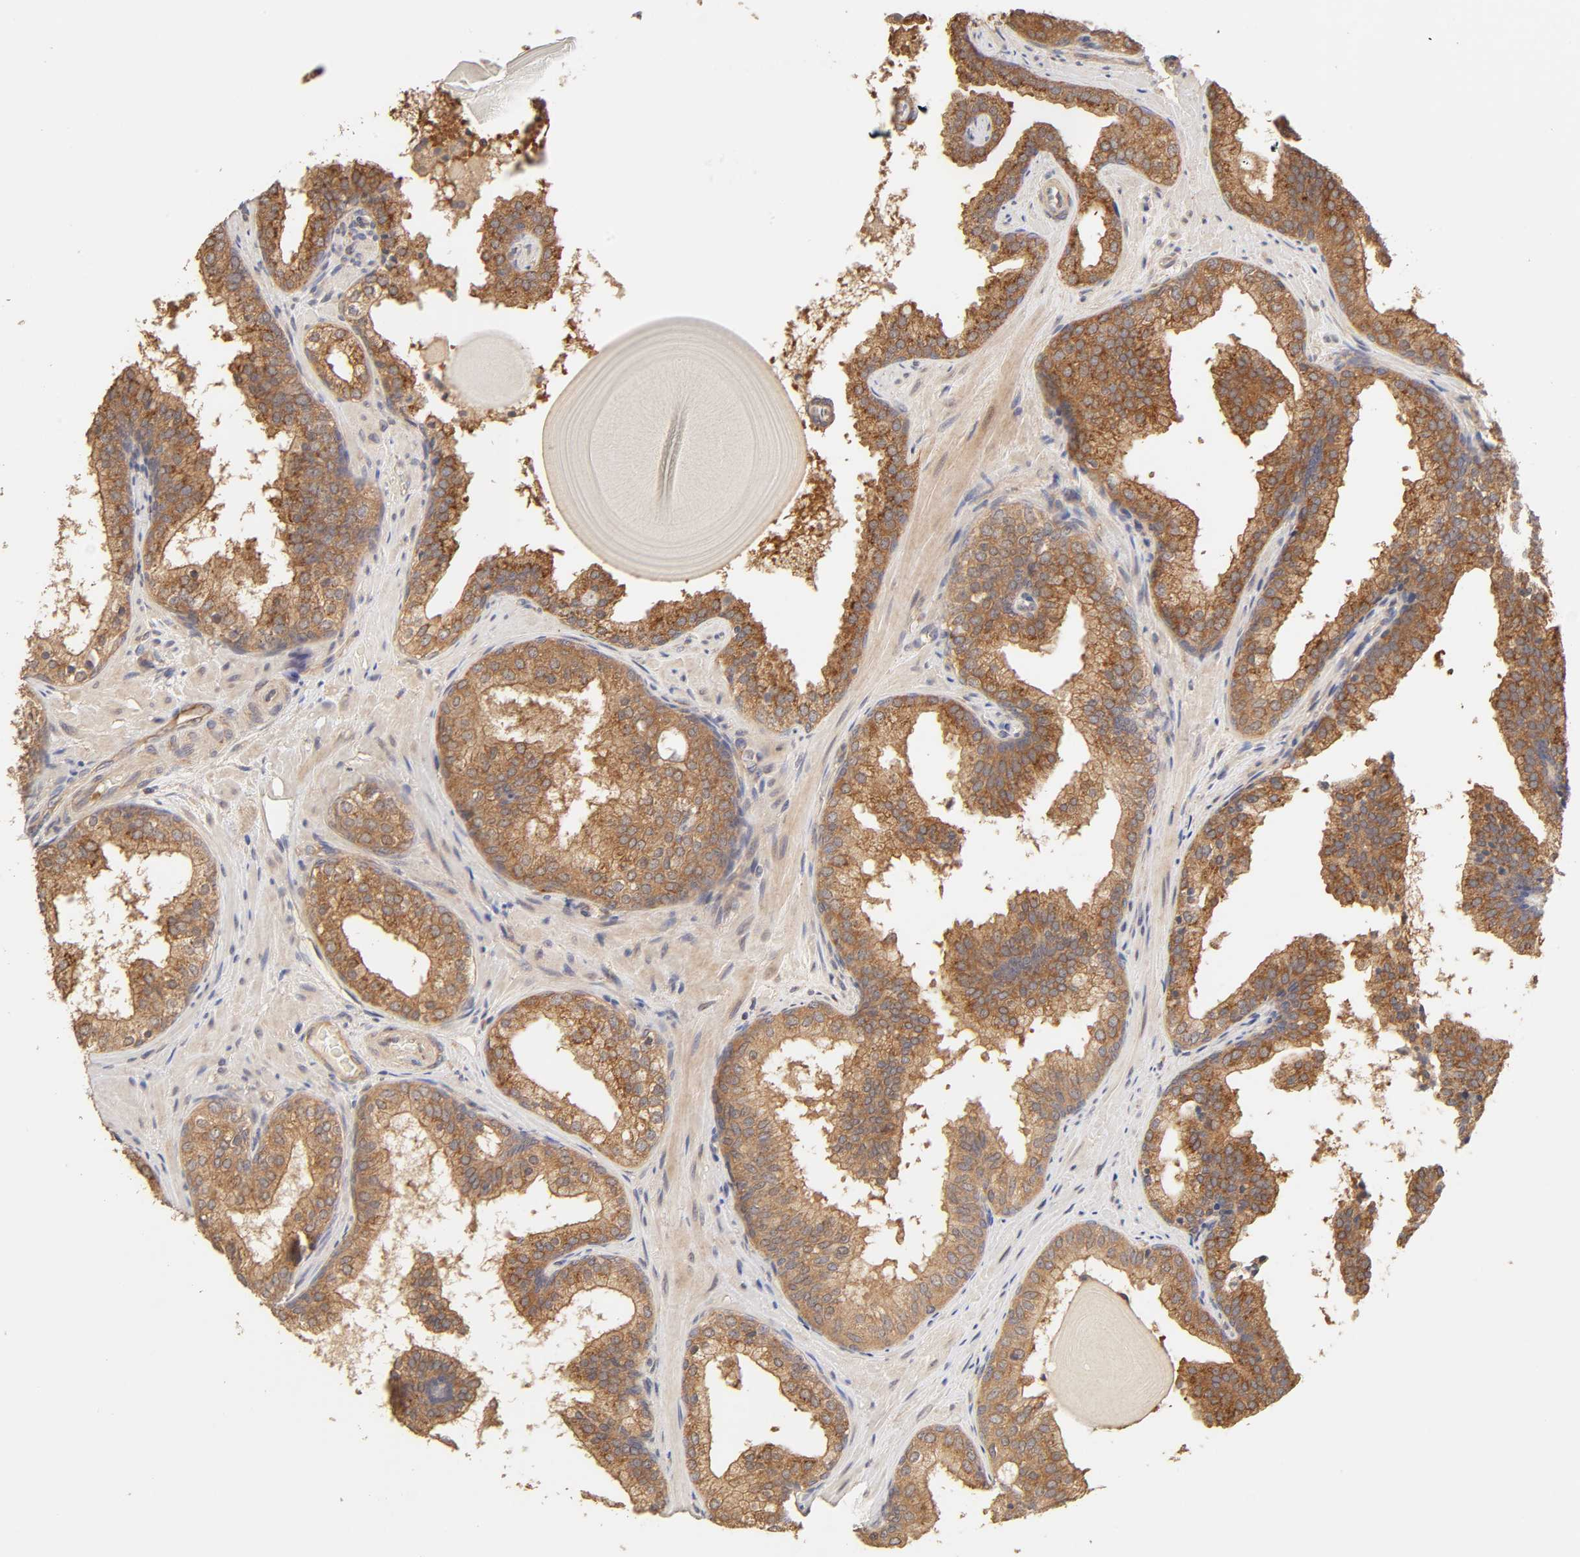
{"staining": {"intensity": "strong", "quantity": ">75%", "location": "cytoplasmic/membranous"}, "tissue": "prostate cancer", "cell_type": "Tumor cells", "image_type": "cancer", "snomed": [{"axis": "morphology", "description": "Adenocarcinoma, Low grade"}, {"axis": "topography", "description": "Prostate"}], "caption": "Protein staining demonstrates strong cytoplasmic/membranous expression in about >75% of tumor cells in low-grade adenocarcinoma (prostate).", "gene": "AP1G2", "patient": {"sex": "male", "age": 63}}